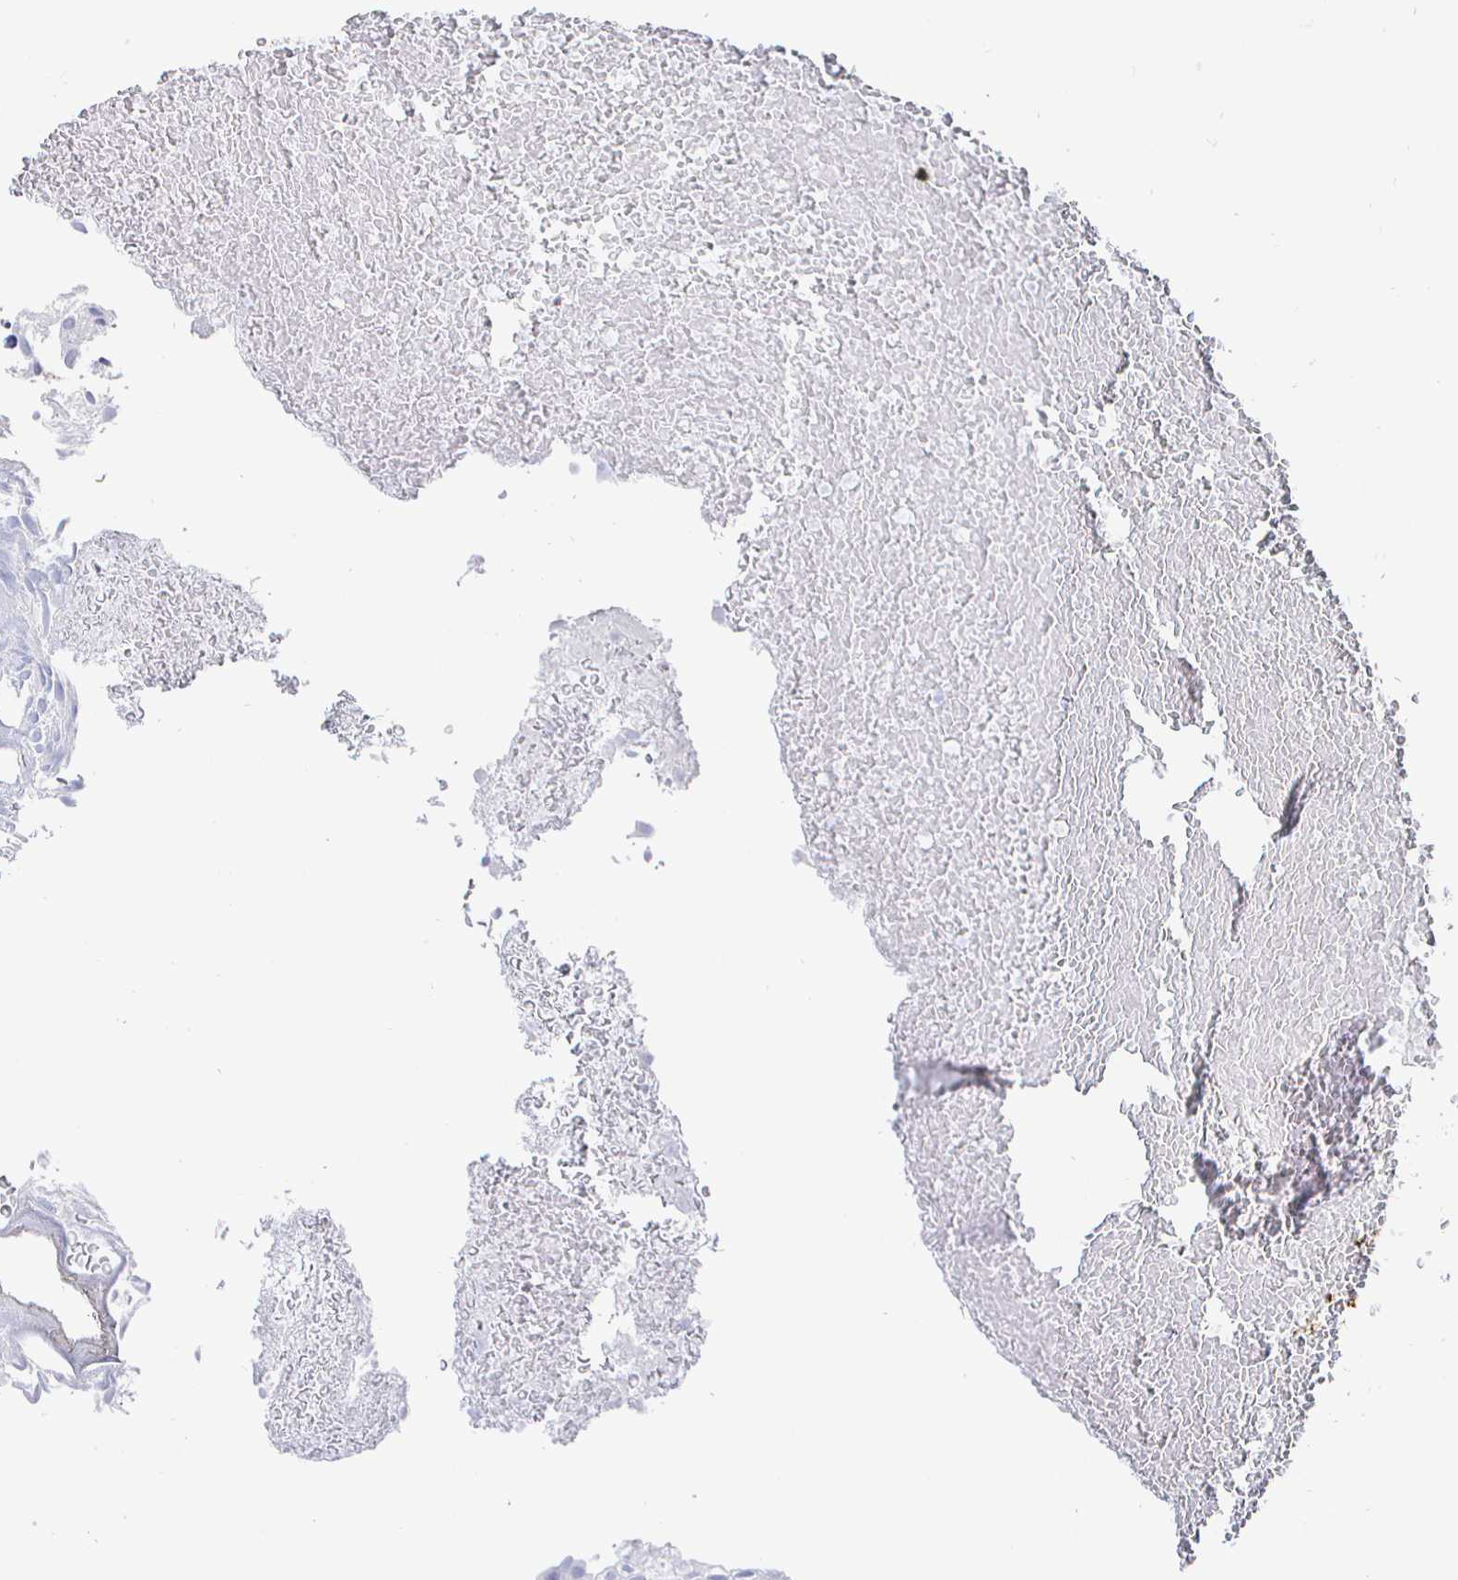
{"staining": {"intensity": "negative", "quantity": "none", "location": "none"}, "tissue": "urothelial cancer", "cell_type": "Tumor cells", "image_type": "cancer", "snomed": [{"axis": "morphology", "description": "Urothelial carcinoma, Low grade"}, {"axis": "topography", "description": "Urinary bladder"}], "caption": "Immunohistochemistry of human urothelial cancer reveals no positivity in tumor cells. (DAB IHC, high magnification).", "gene": "CLCA1", "patient": {"sex": "male", "age": 78}}